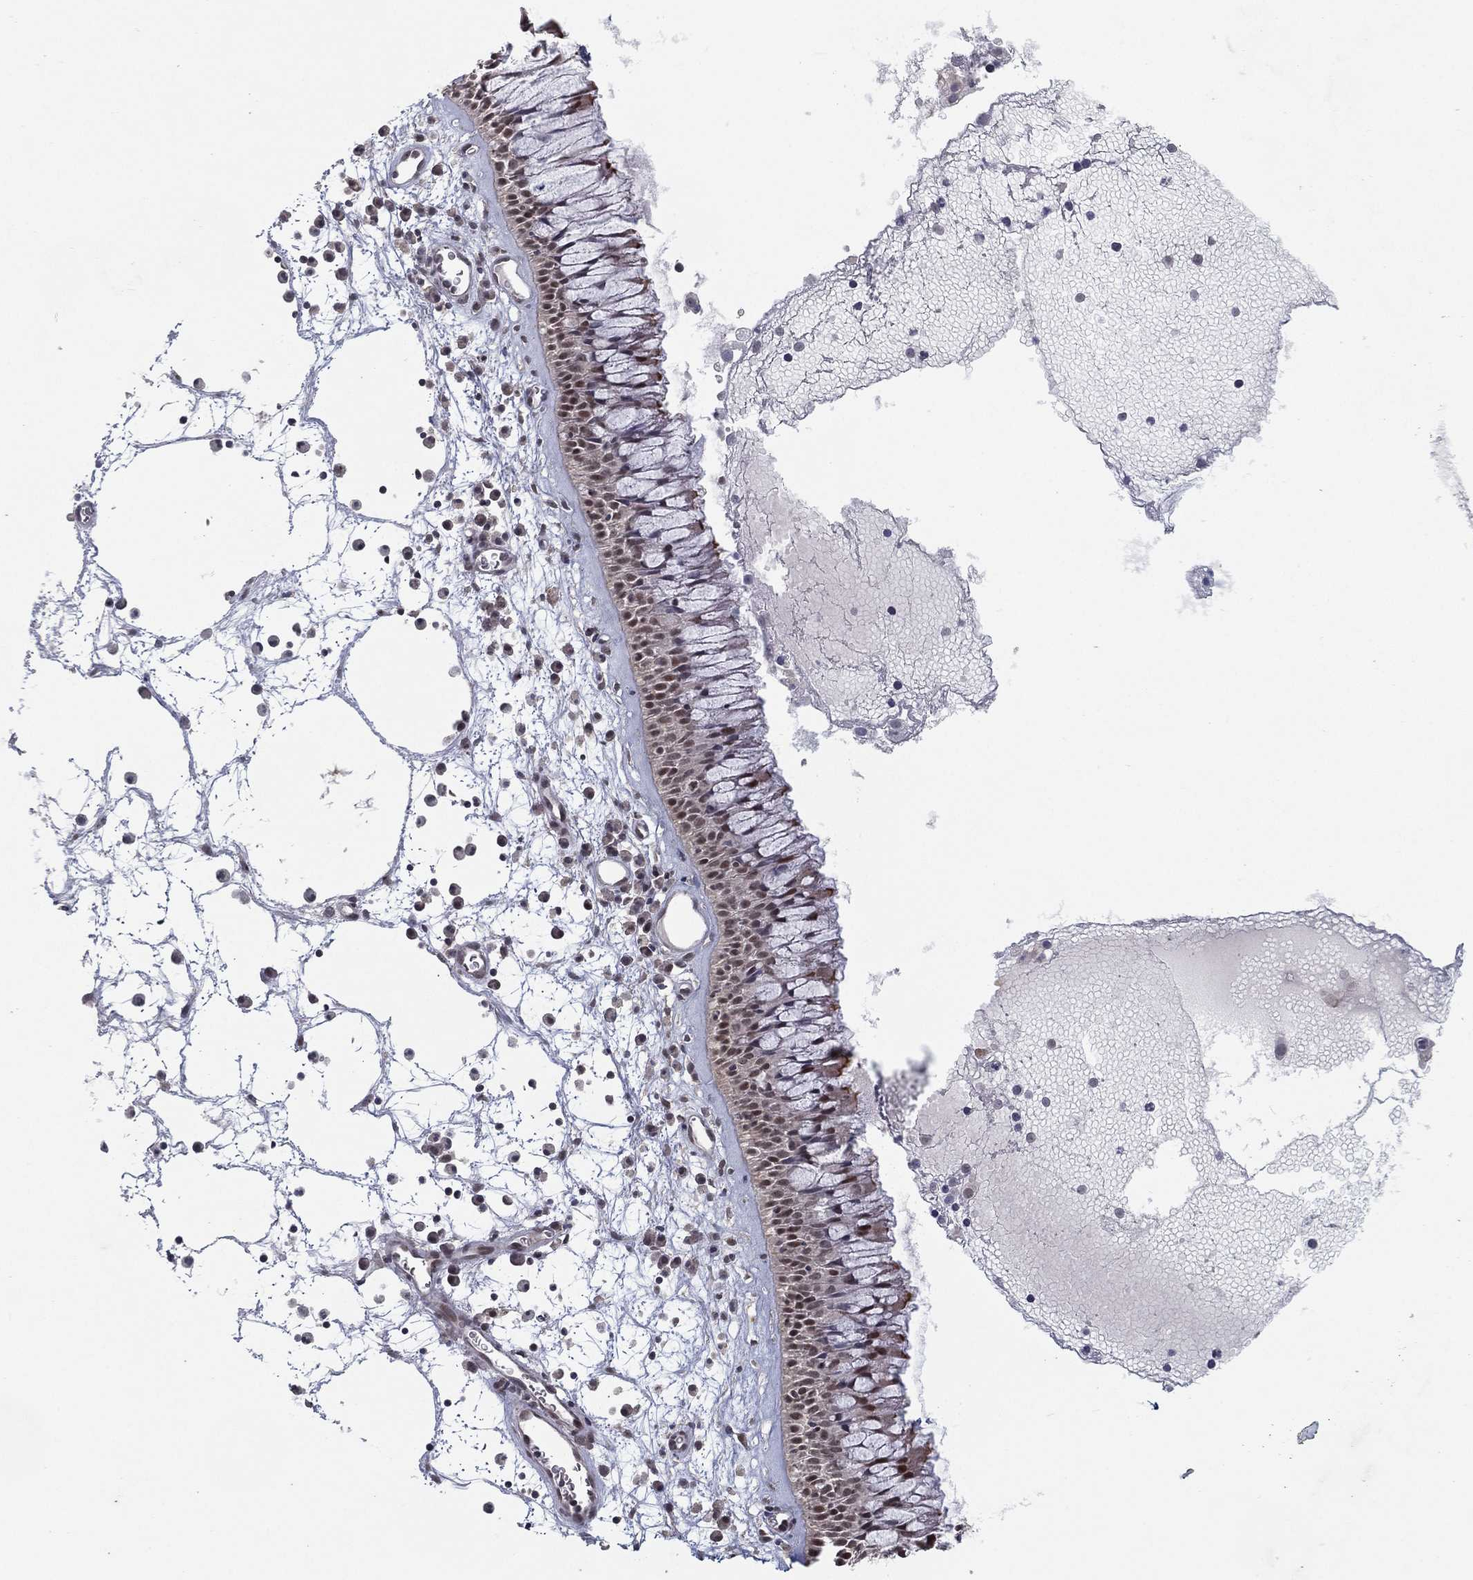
{"staining": {"intensity": "moderate", "quantity": "25%-75%", "location": "cytoplasmic/membranous"}, "tissue": "nasopharynx", "cell_type": "Respiratory epithelial cells", "image_type": "normal", "snomed": [{"axis": "morphology", "description": "Normal tissue, NOS"}, {"axis": "topography", "description": "Nasopharynx"}], "caption": "High-power microscopy captured an IHC micrograph of benign nasopharynx, revealing moderate cytoplasmic/membranous positivity in about 25%-75% of respiratory epithelial cells.", "gene": "NELFCD", "patient": {"sex": "male", "age": 69}}